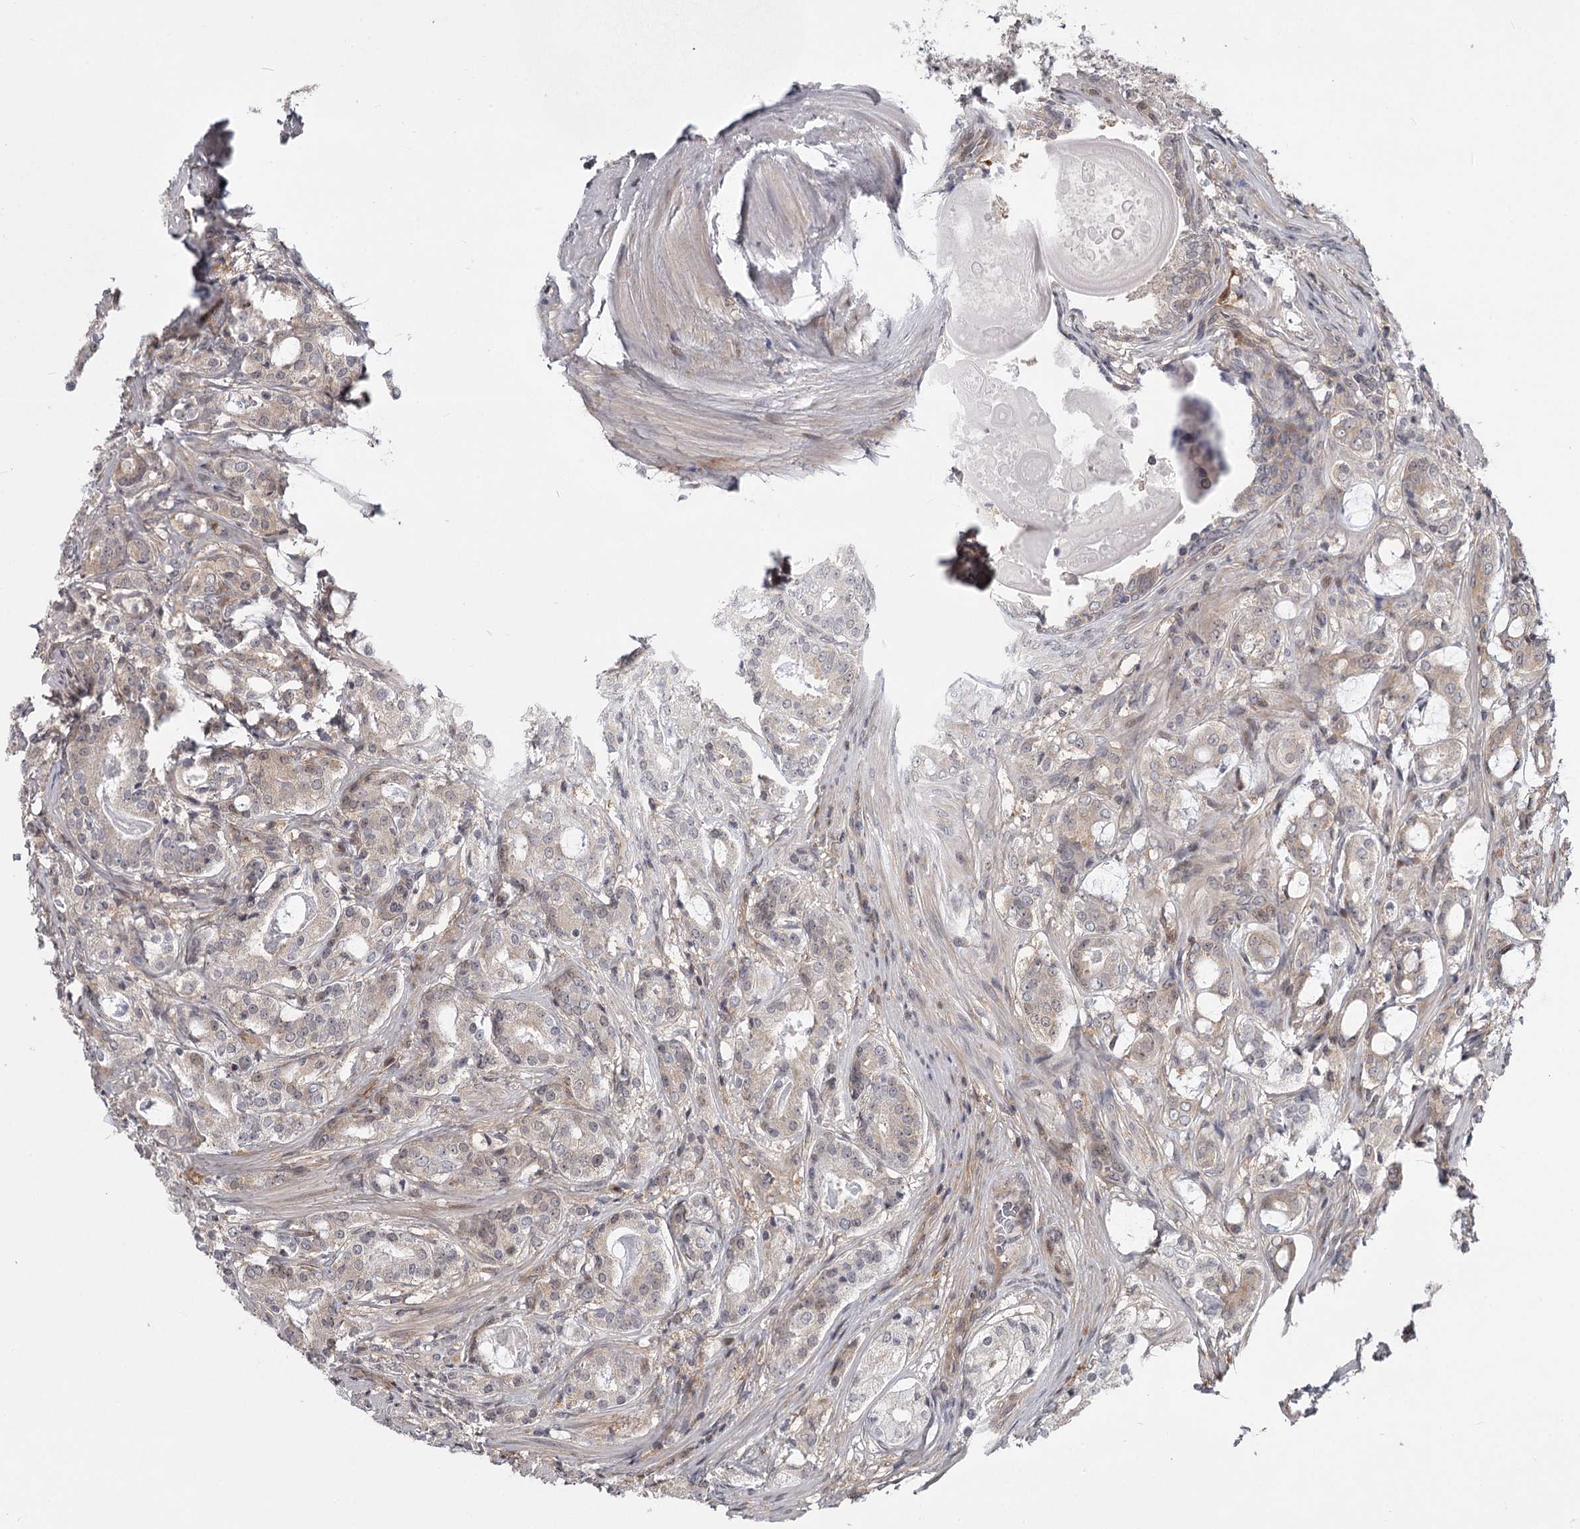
{"staining": {"intensity": "weak", "quantity": "<25%", "location": "cytoplasmic/membranous"}, "tissue": "prostate cancer", "cell_type": "Tumor cells", "image_type": "cancer", "snomed": [{"axis": "morphology", "description": "Adenocarcinoma, High grade"}, {"axis": "topography", "description": "Prostate"}], "caption": "Immunohistochemical staining of human prostate cancer shows no significant expression in tumor cells. Nuclei are stained in blue.", "gene": "CCNG2", "patient": {"sex": "male", "age": 63}}